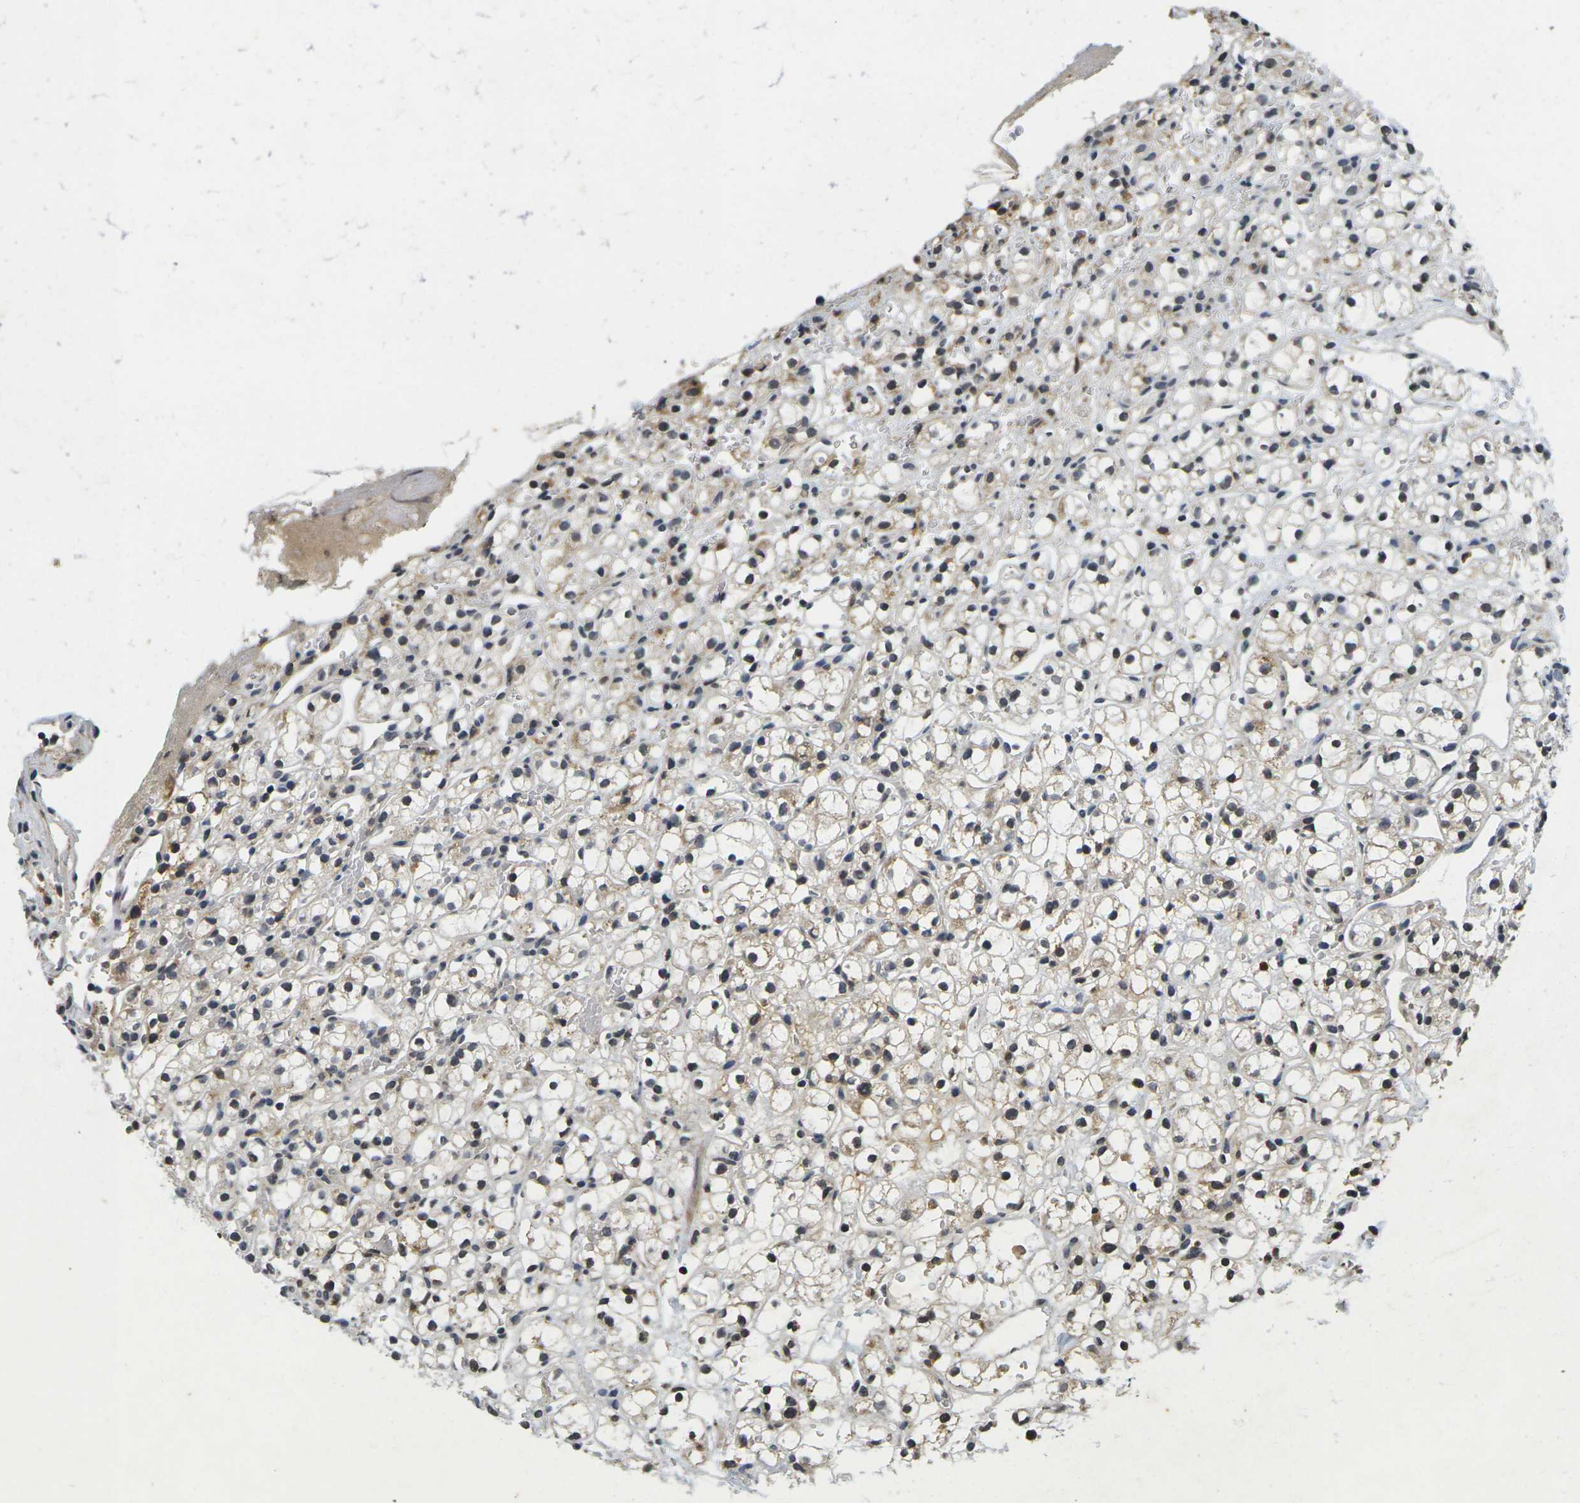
{"staining": {"intensity": "moderate", "quantity": "25%-75%", "location": "cytoplasmic/membranous"}, "tissue": "renal cancer", "cell_type": "Tumor cells", "image_type": "cancer", "snomed": [{"axis": "morphology", "description": "Adenocarcinoma, NOS"}, {"axis": "topography", "description": "Kidney"}], "caption": "Renal adenocarcinoma stained with IHC shows moderate cytoplasmic/membranous positivity in about 25%-75% of tumor cells.", "gene": "C1QC", "patient": {"sex": "male", "age": 61}}